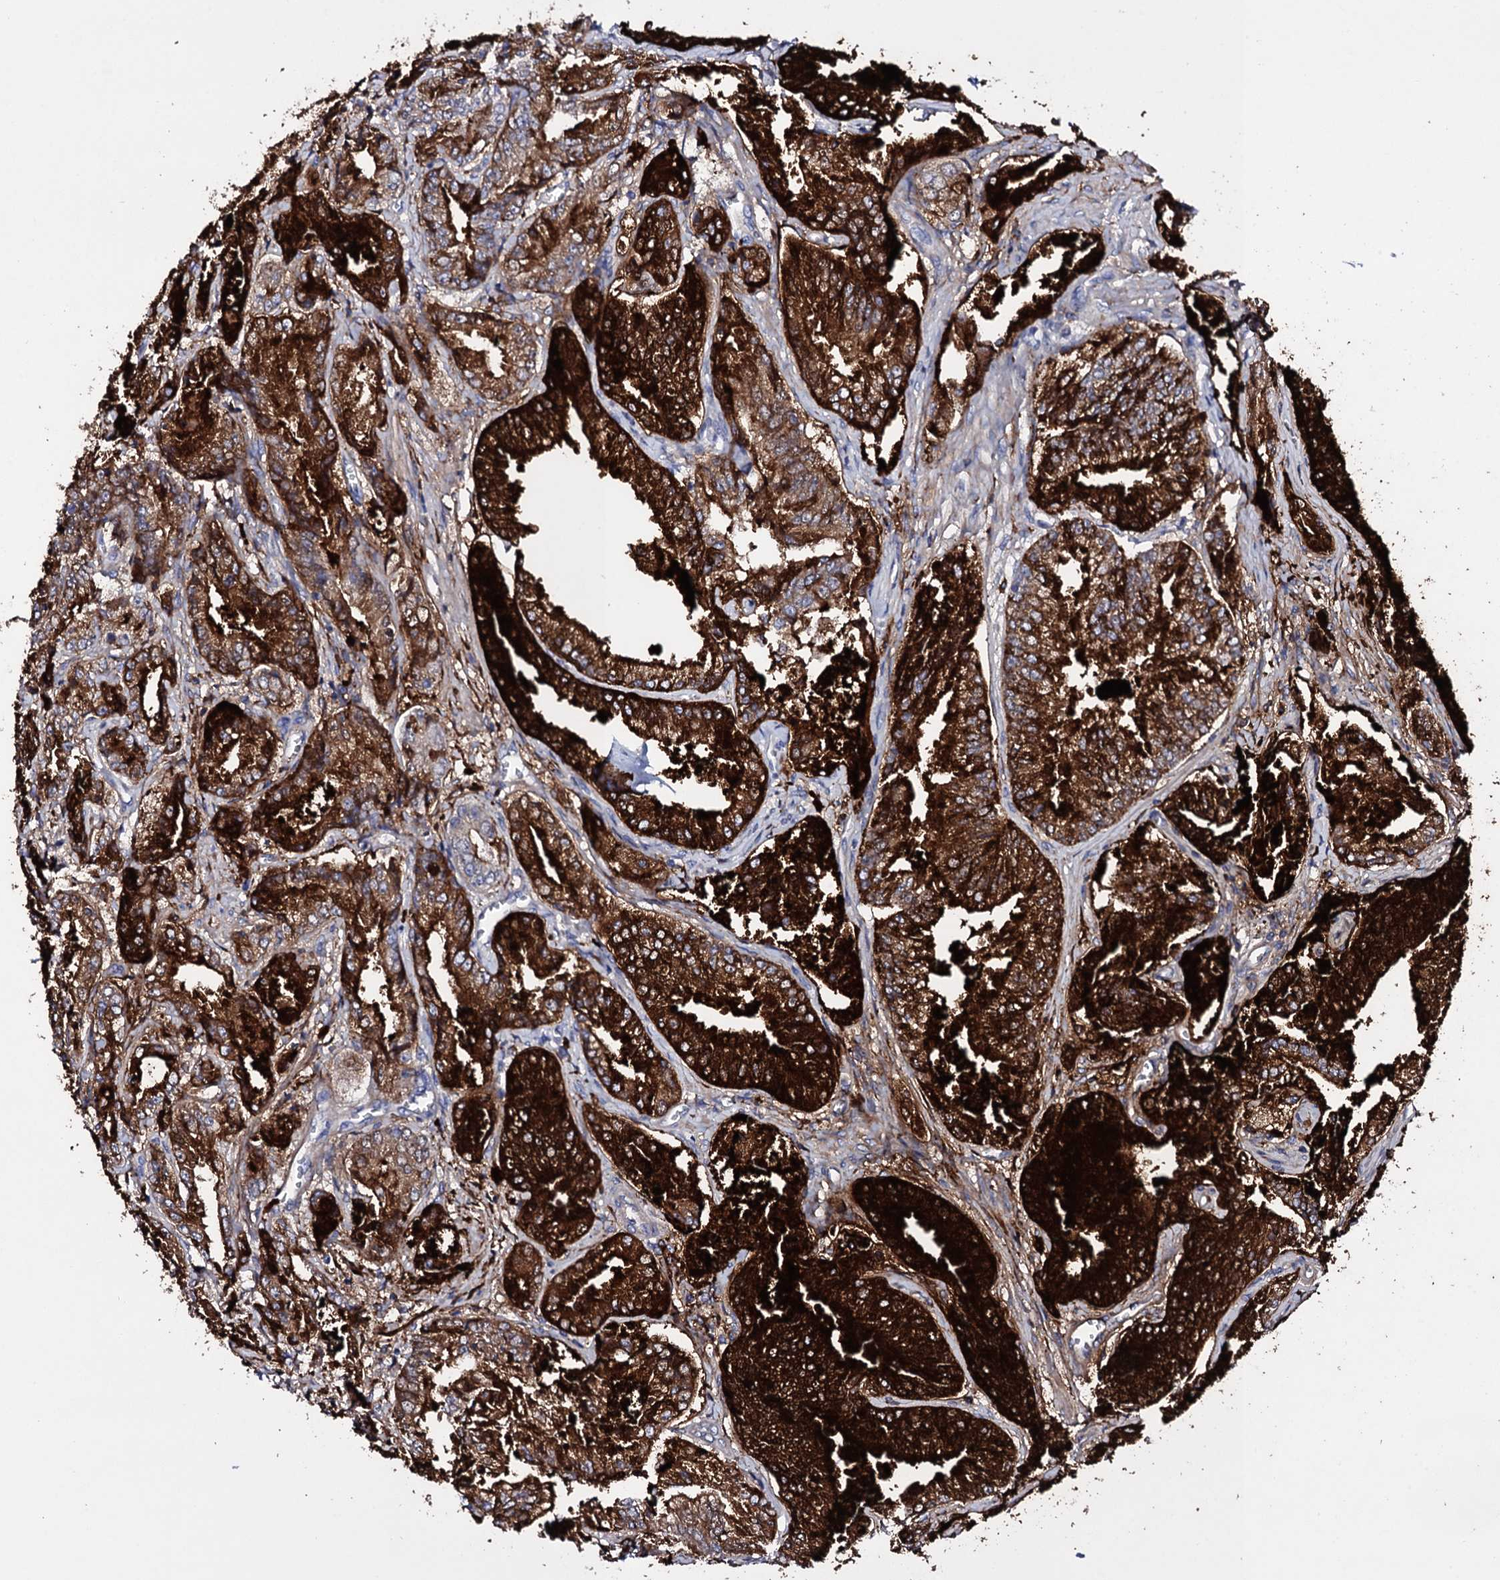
{"staining": {"intensity": "strong", "quantity": ">75%", "location": "cytoplasmic/membranous"}, "tissue": "prostate cancer", "cell_type": "Tumor cells", "image_type": "cancer", "snomed": [{"axis": "morphology", "description": "Adenocarcinoma, High grade"}, {"axis": "topography", "description": "Prostate"}], "caption": "Prostate cancer stained for a protein (brown) reveals strong cytoplasmic/membranous positive staining in approximately >75% of tumor cells.", "gene": "ITPRID2", "patient": {"sex": "male", "age": 72}}